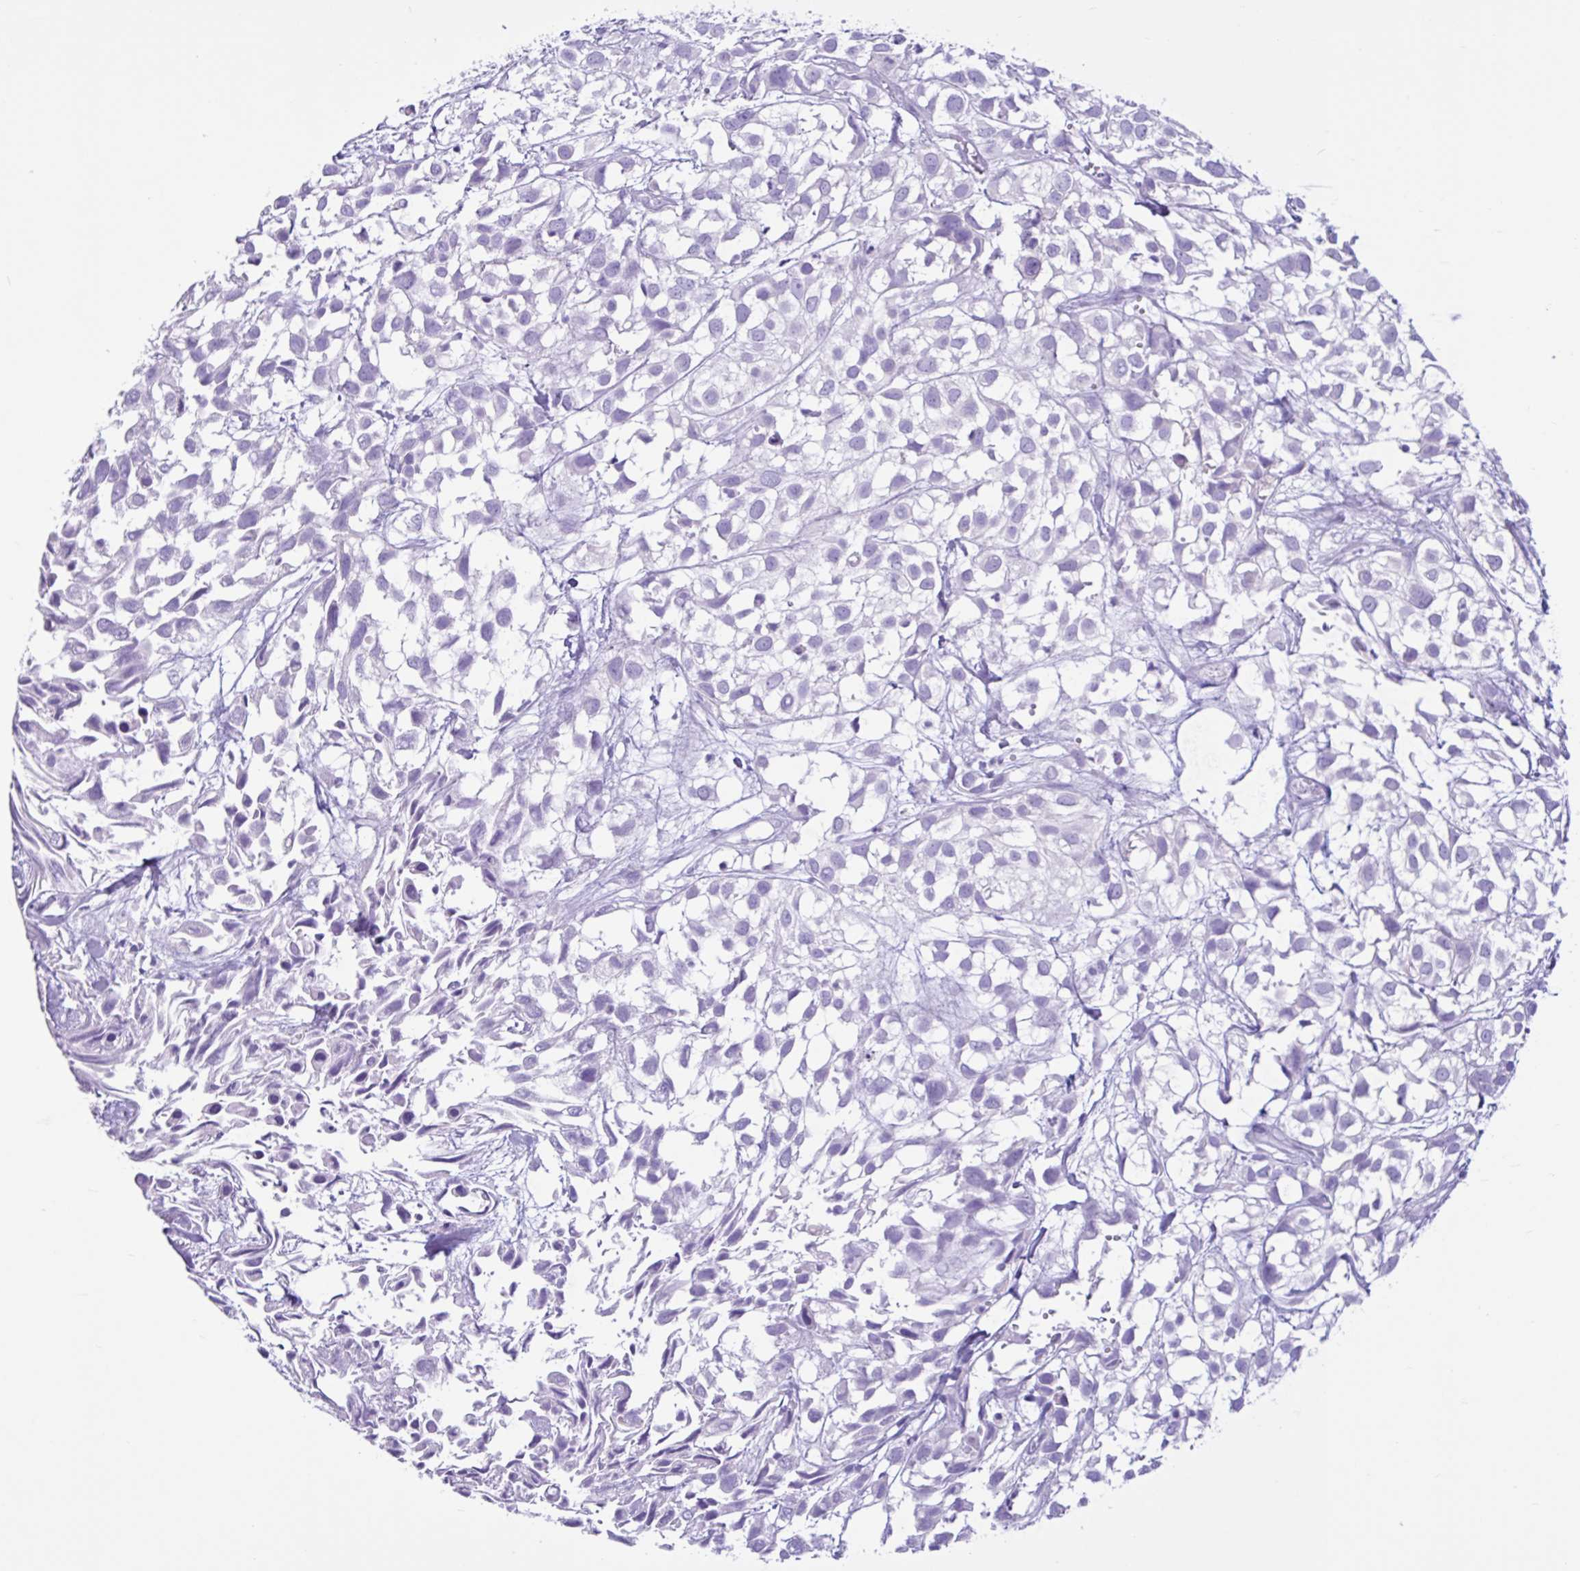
{"staining": {"intensity": "negative", "quantity": "none", "location": "none"}, "tissue": "urothelial cancer", "cell_type": "Tumor cells", "image_type": "cancer", "snomed": [{"axis": "morphology", "description": "Urothelial carcinoma, High grade"}, {"axis": "topography", "description": "Urinary bladder"}], "caption": "Urothelial carcinoma (high-grade) was stained to show a protein in brown. There is no significant staining in tumor cells.", "gene": "CYP19A1", "patient": {"sex": "male", "age": 56}}